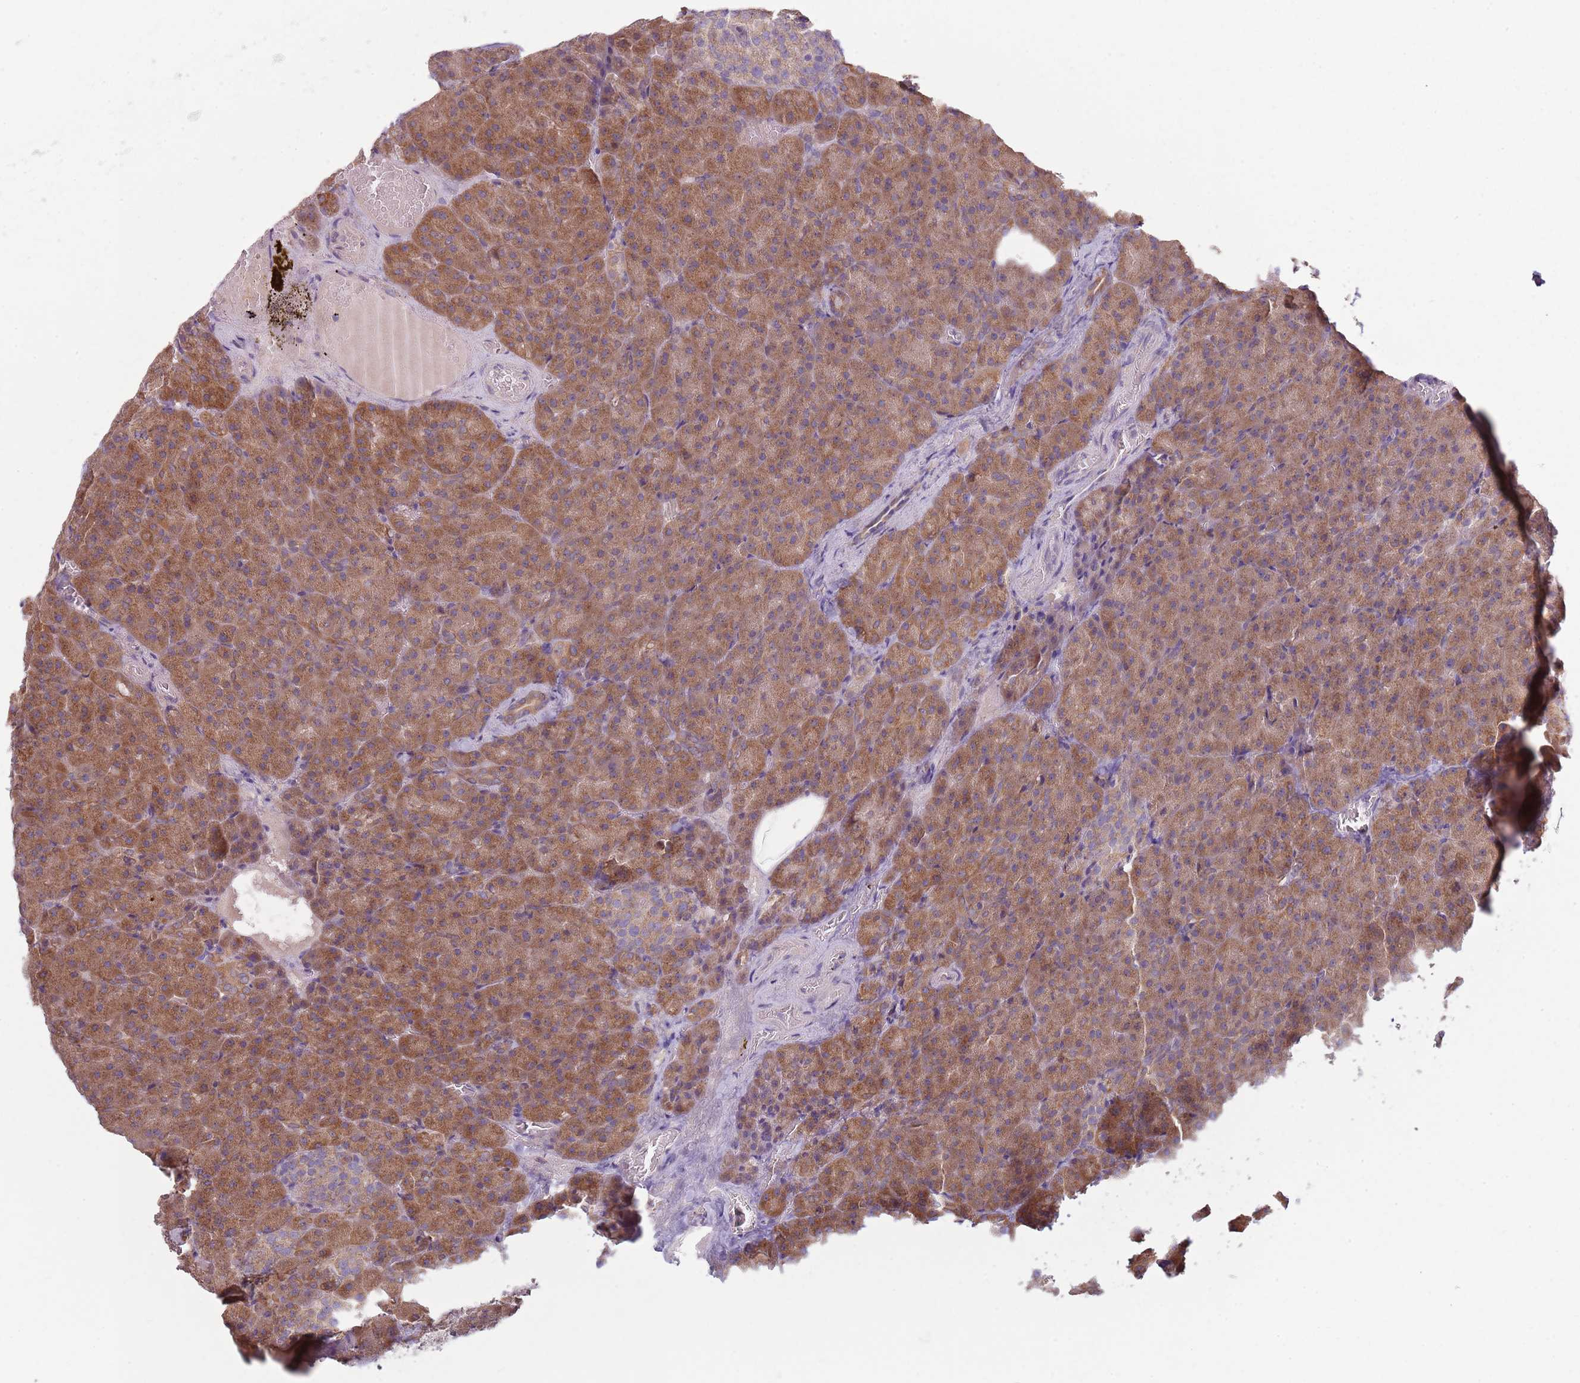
{"staining": {"intensity": "moderate", "quantity": ">75%", "location": "cytoplasmic/membranous"}, "tissue": "pancreas", "cell_type": "Exocrine glandular cells", "image_type": "normal", "snomed": [{"axis": "morphology", "description": "Normal tissue, NOS"}, {"axis": "topography", "description": "Pancreas"}], "caption": "This photomicrograph displays immunohistochemistry staining of normal pancreas, with medium moderate cytoplasmic/membranous staining in approximately >75% of exocrine glandular cells.", "gene": "COQ5", "patient": {"sex": "female", "age": 74}}